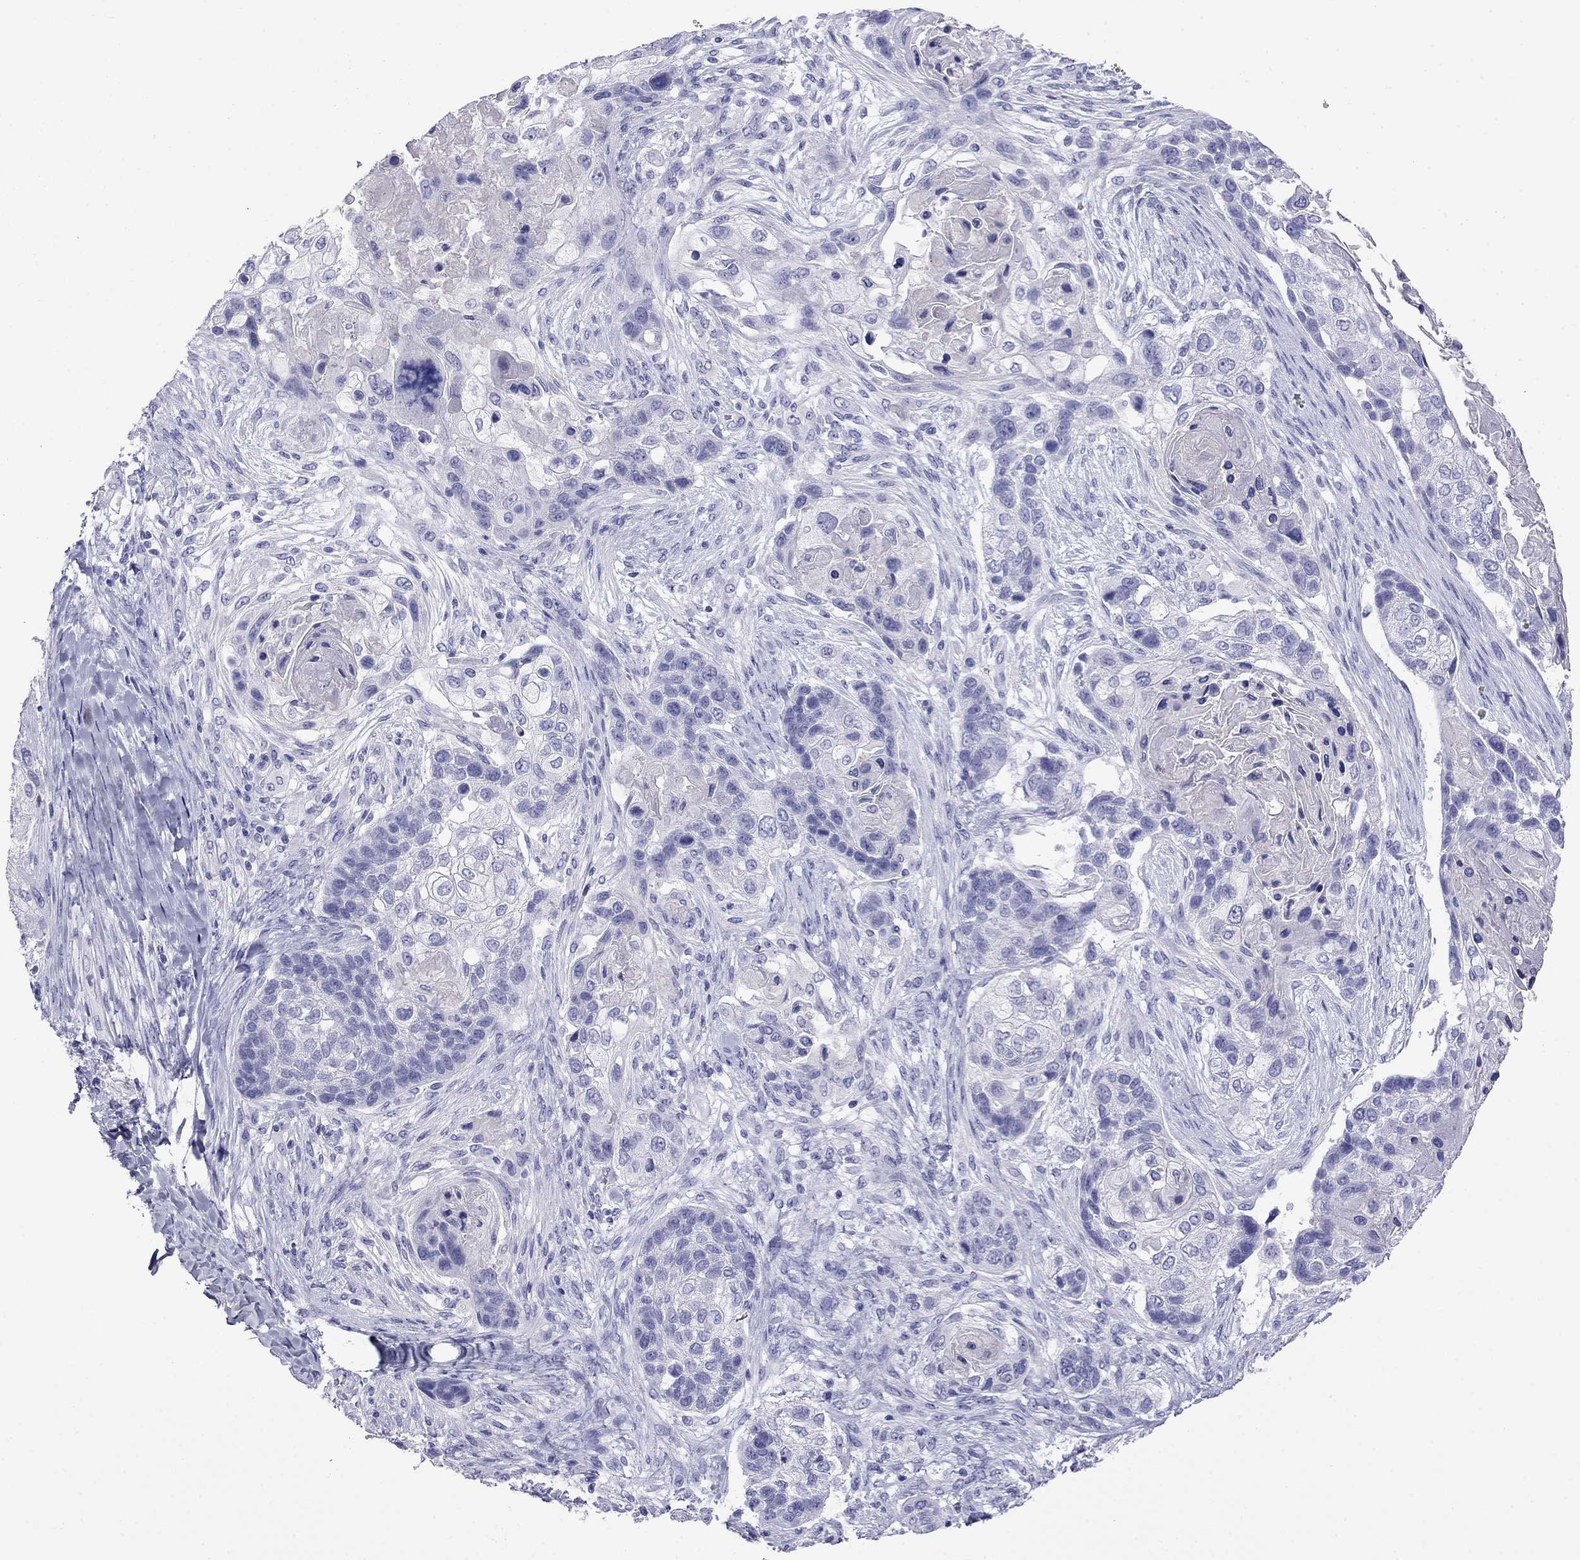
{"staining": {"intensity": "negative", "quantity": "none", "location": "none"}, "tissue": "lung cancer", "cell_type": "Tumor cells", "image_type": "cancer", "snomed": [{"axis": "morphology", "description": "Squamous cell carcinoma, NOS"}, {"axis": "topography", "description": "Lung"}], "caption": "Immunohistochemistry (IHC) of lung squamous cell carcinoma reveals no staining in tumor cells.", "gene": "MYO15A", "patient": {"sex": "male", "age": 69}}